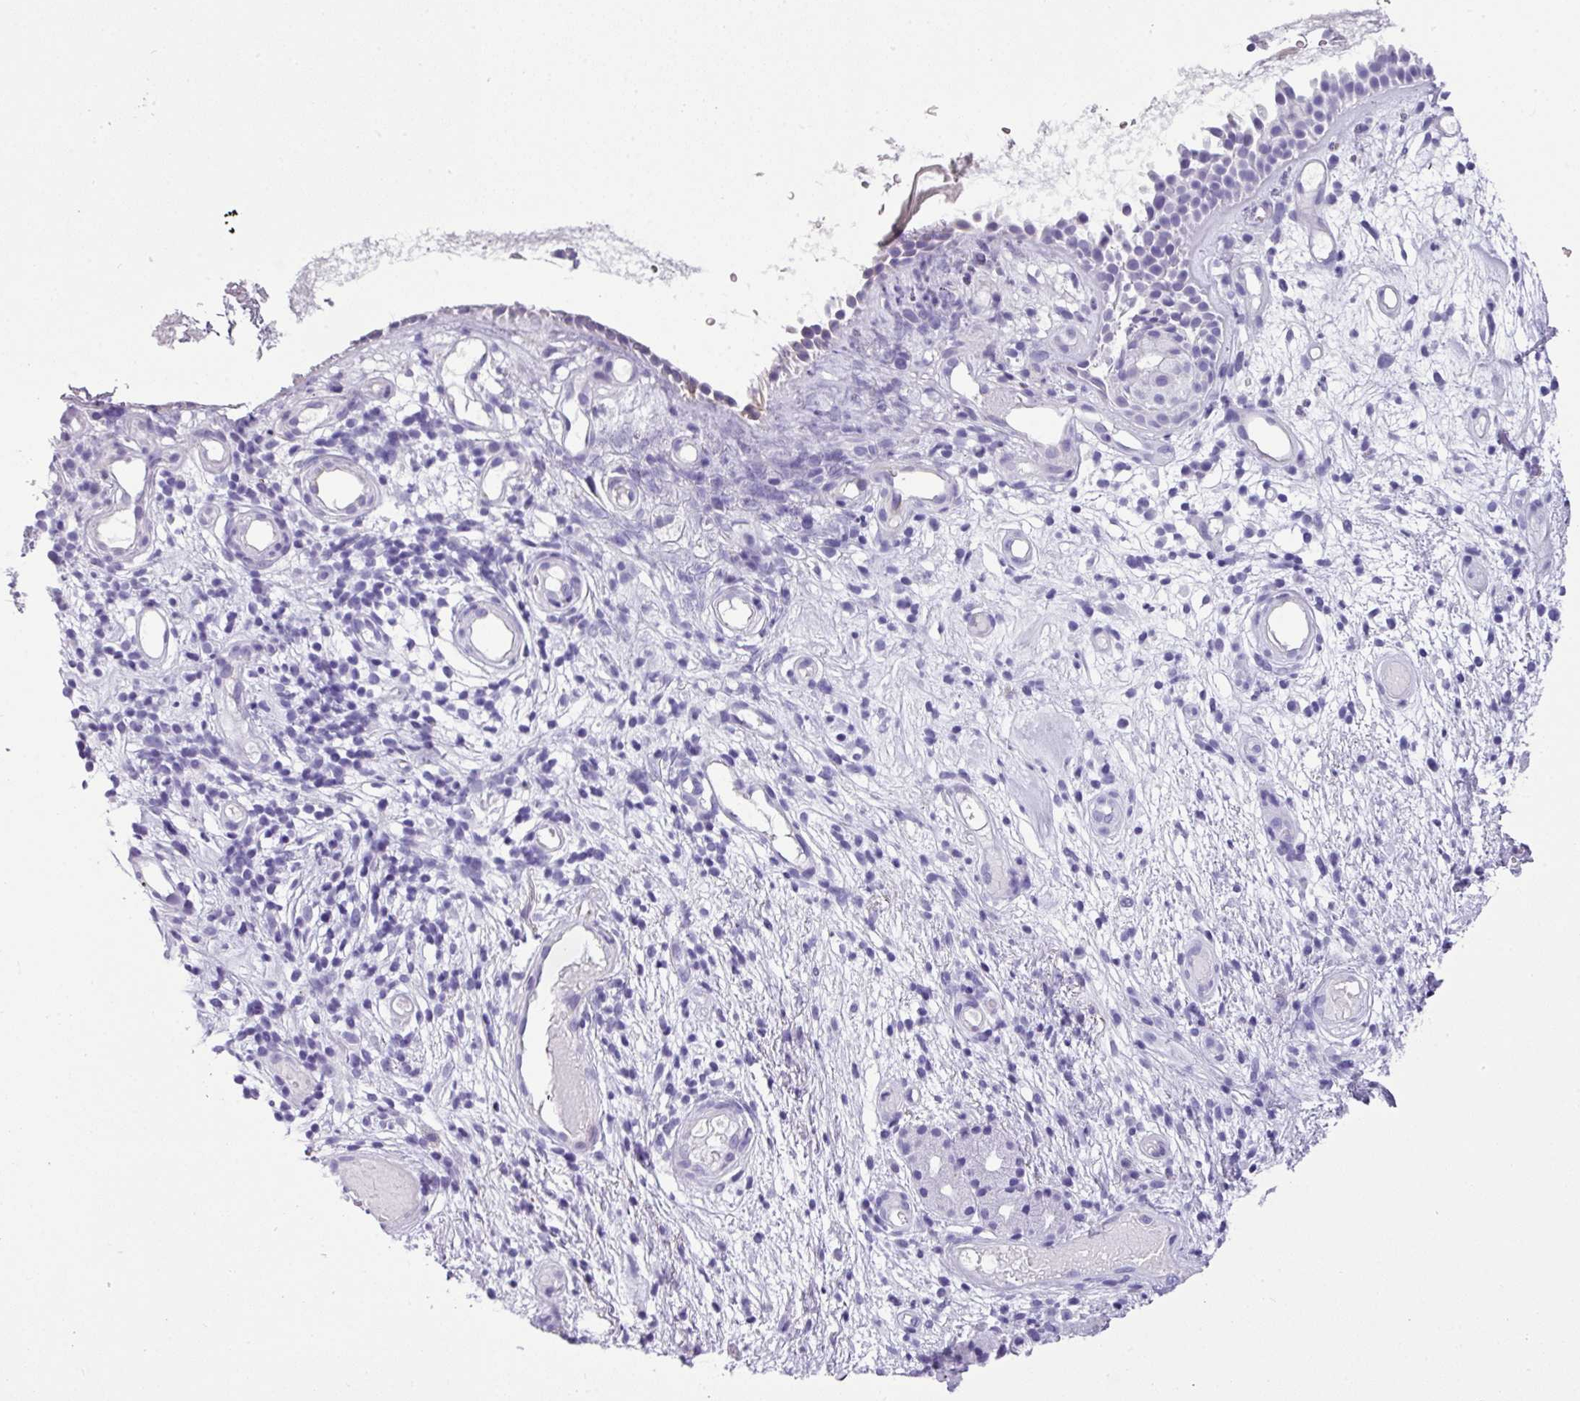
{"staining": {"intensity": "negative", "quantity": "none", "location": "none"}, "tissue": "nasopharynx", "cell_type": "Respiratory epithelial cells", "image_type": "normal", "snomed": [{"axis": "morphology", "description": "Normal tissue, NOS"}, {"axis": "morphology", "description": "Inflammation, NOS"}, {"axis": "topography", "description": "Nasopharynx"}], "caption": "This is an immunohistochemistry image of benign human nasopharynx. There is no staining in respiratory epithelial cells.", "gene": "MUC21", "patient": {"sex": "male", "age": 54}}